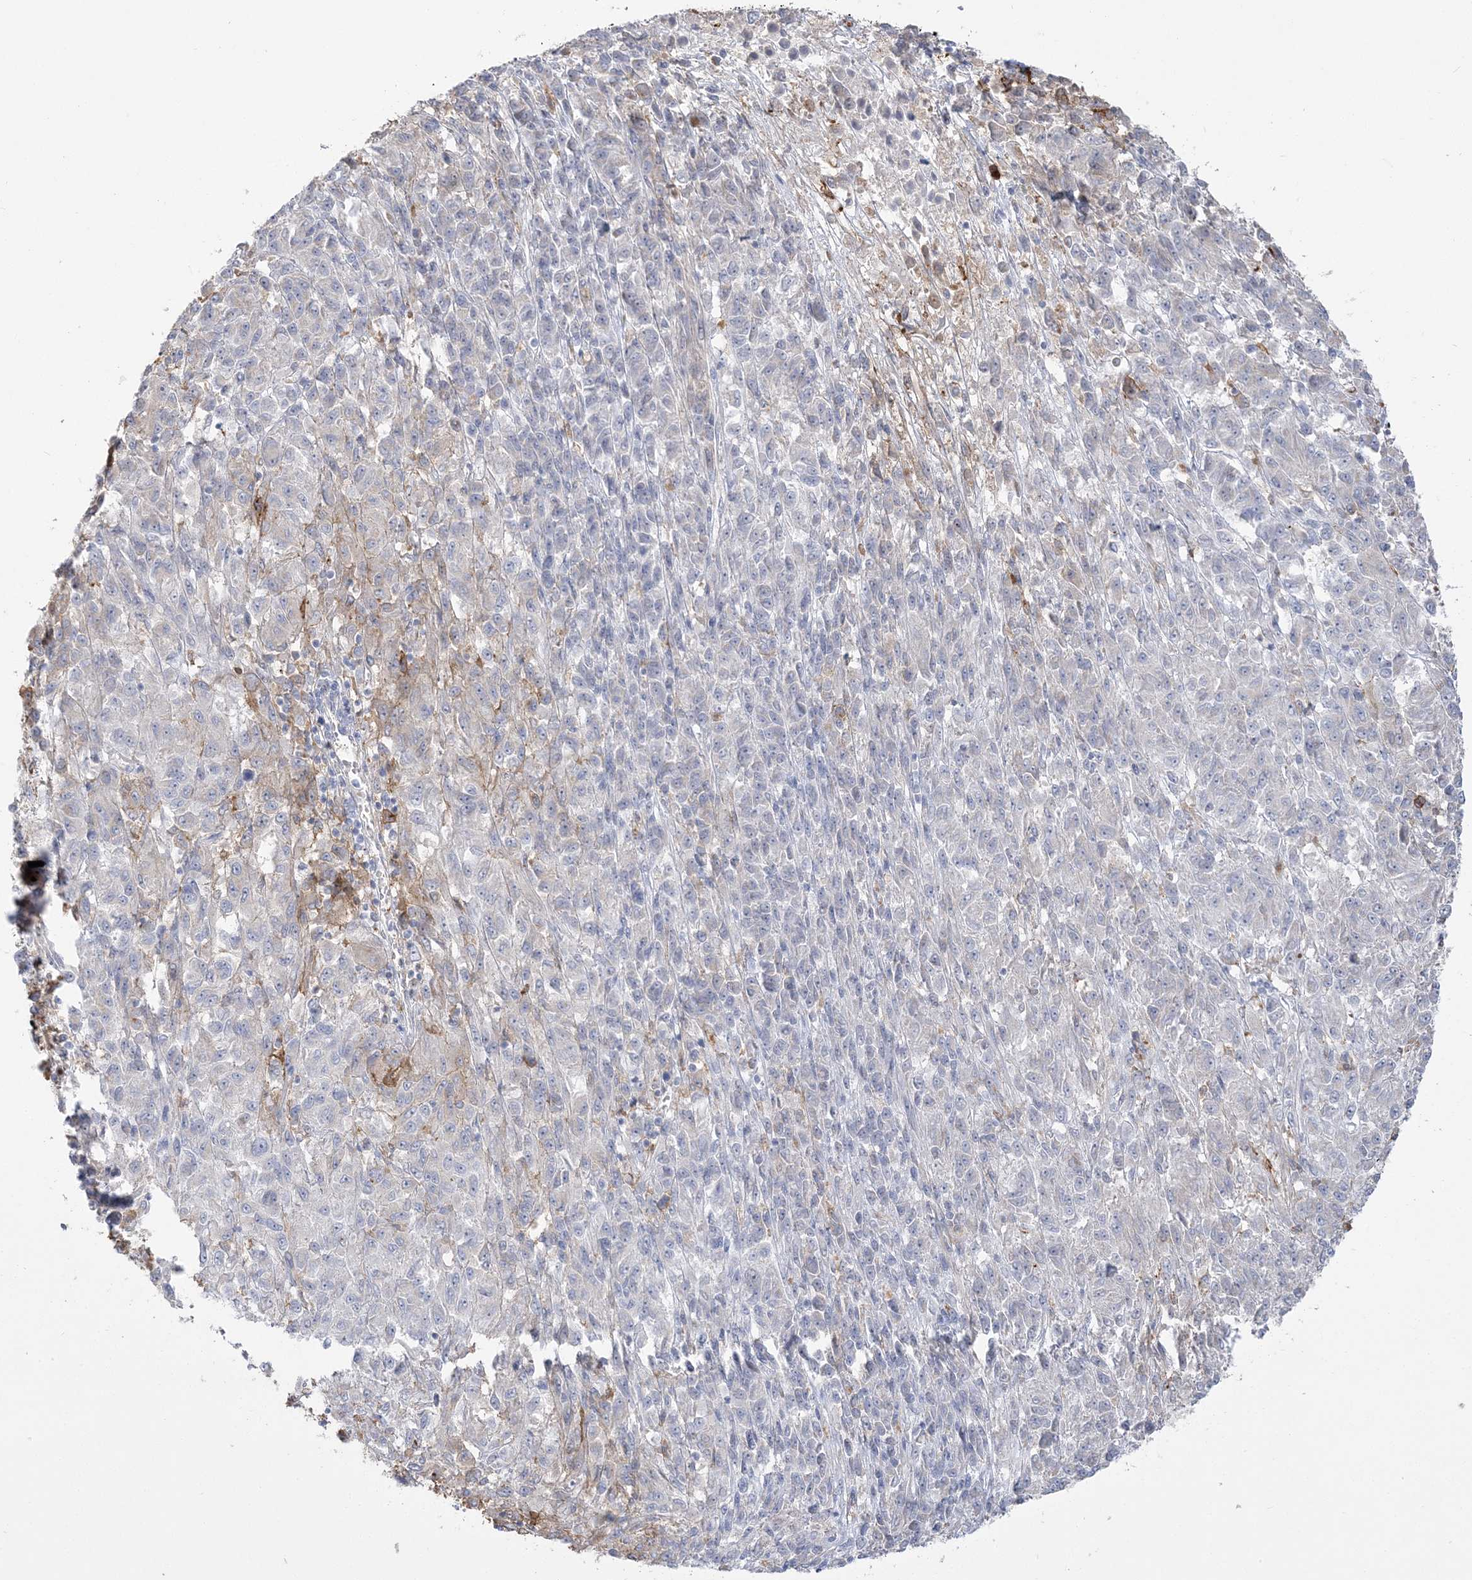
{"staining": {"intensity": "negative", "quantity": "none", "location": "none"}, "tissue": "melanoma", "cell_type": "Tumor cells", "image_type": "cancer", "snomed": [{"axis": "morphology", "description": "Malignant melanoma, Metastatic site"}, {"axis": "topography", "description": "Lung"}], "caption": "Micrograph shows no significant protein staining in tumor cells of melanoma.", "gene": "HAAO", "patient": {"sex": "male", "age": 64}}